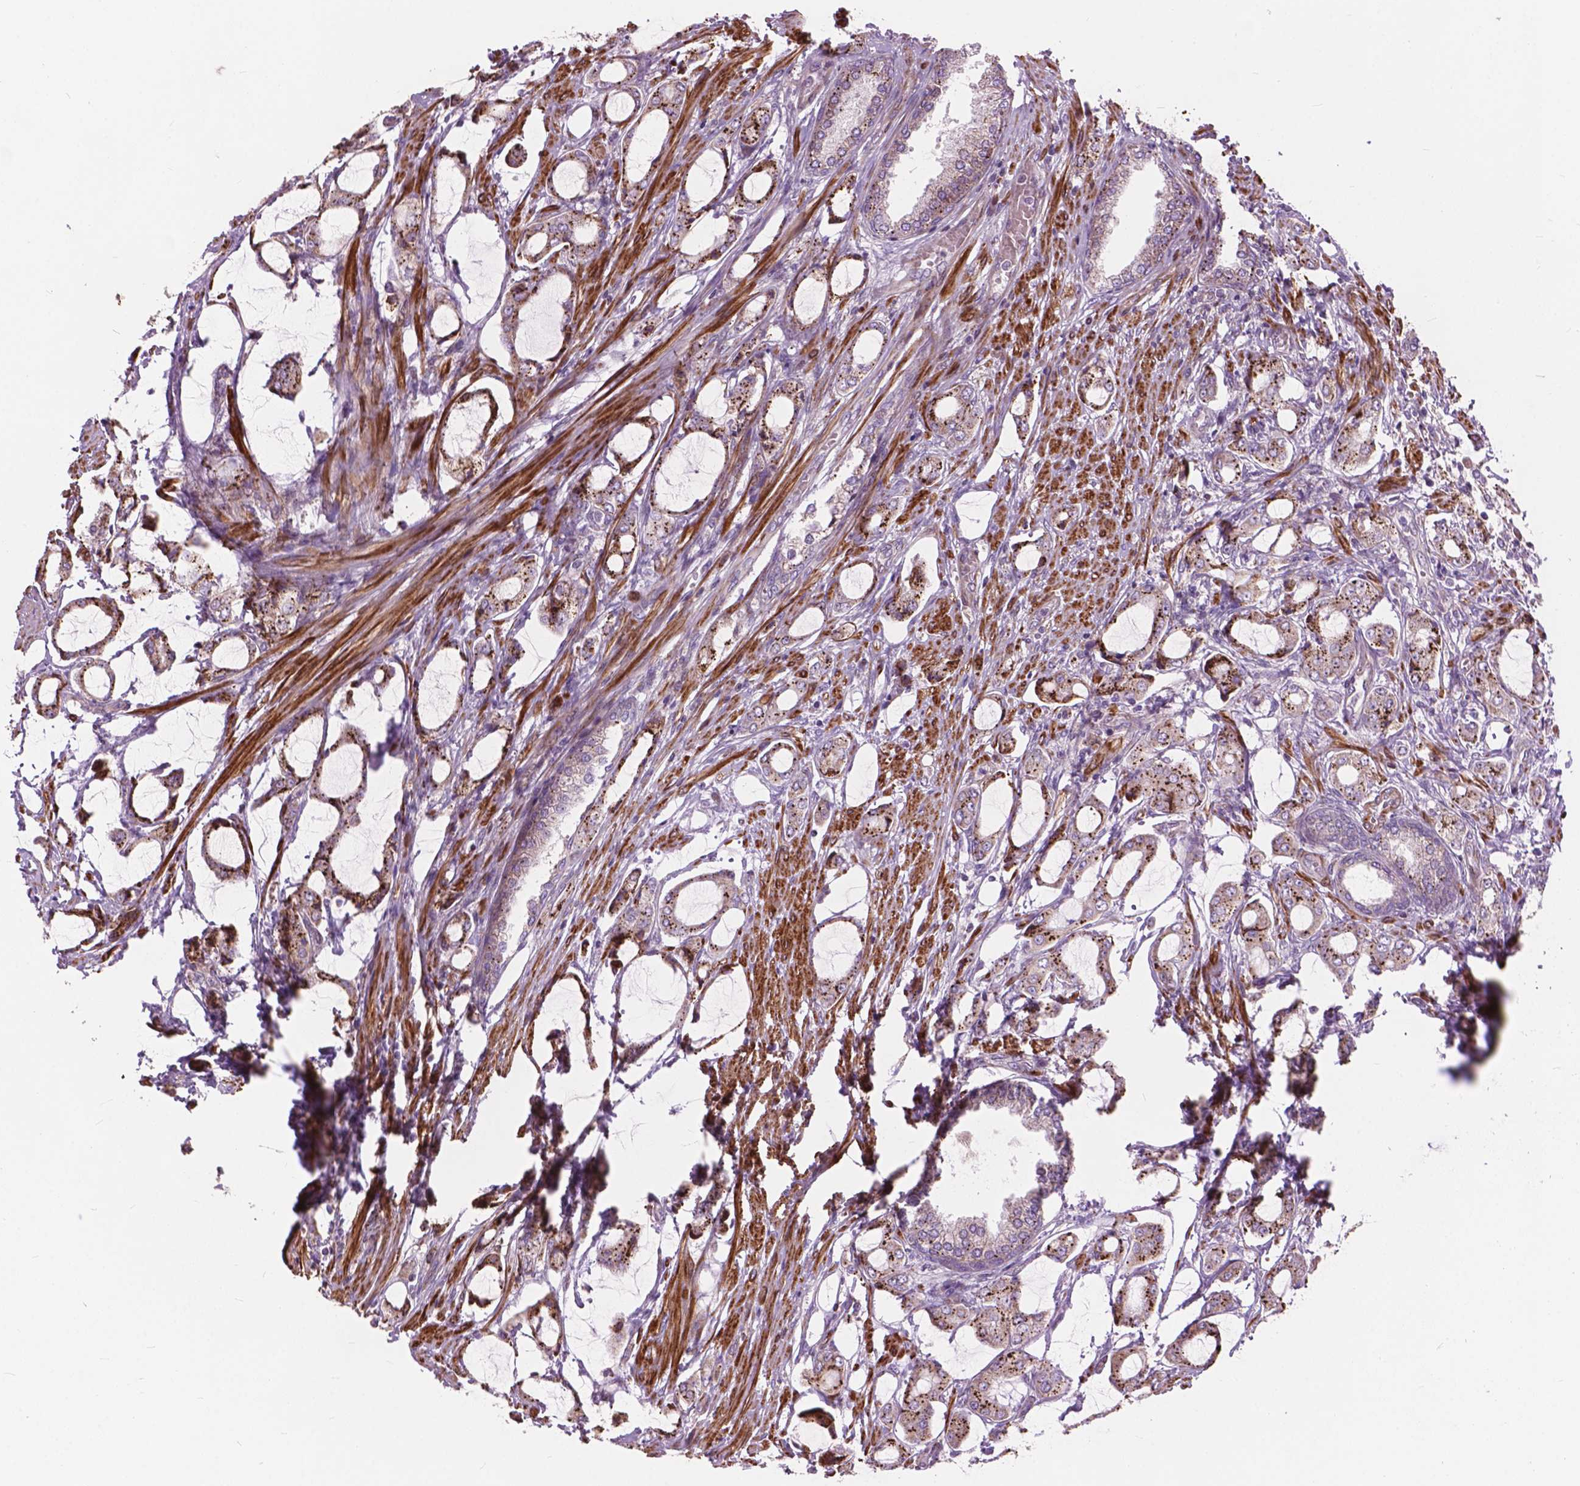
{"staining": {"intensity": "moderate", "quantity": ">75%", "location": "cytoplasmic/membranous"}, "tissue": "prostate cancer", "cell_type": "Tumor cells", "image_type": "cancer", "snomed": [{"axis": "morphology", "description": "Adenocarcinoma, NOS"}, {"axis": "topography", "description": "Prostate"}], "caption": "Prostate adenocarcinoma stained for a protein shows moderate cytoplasmic/membranous positivity in tumor cells.", "gene": "MORN1", "patient": {"sex": "male", "age": 63}}